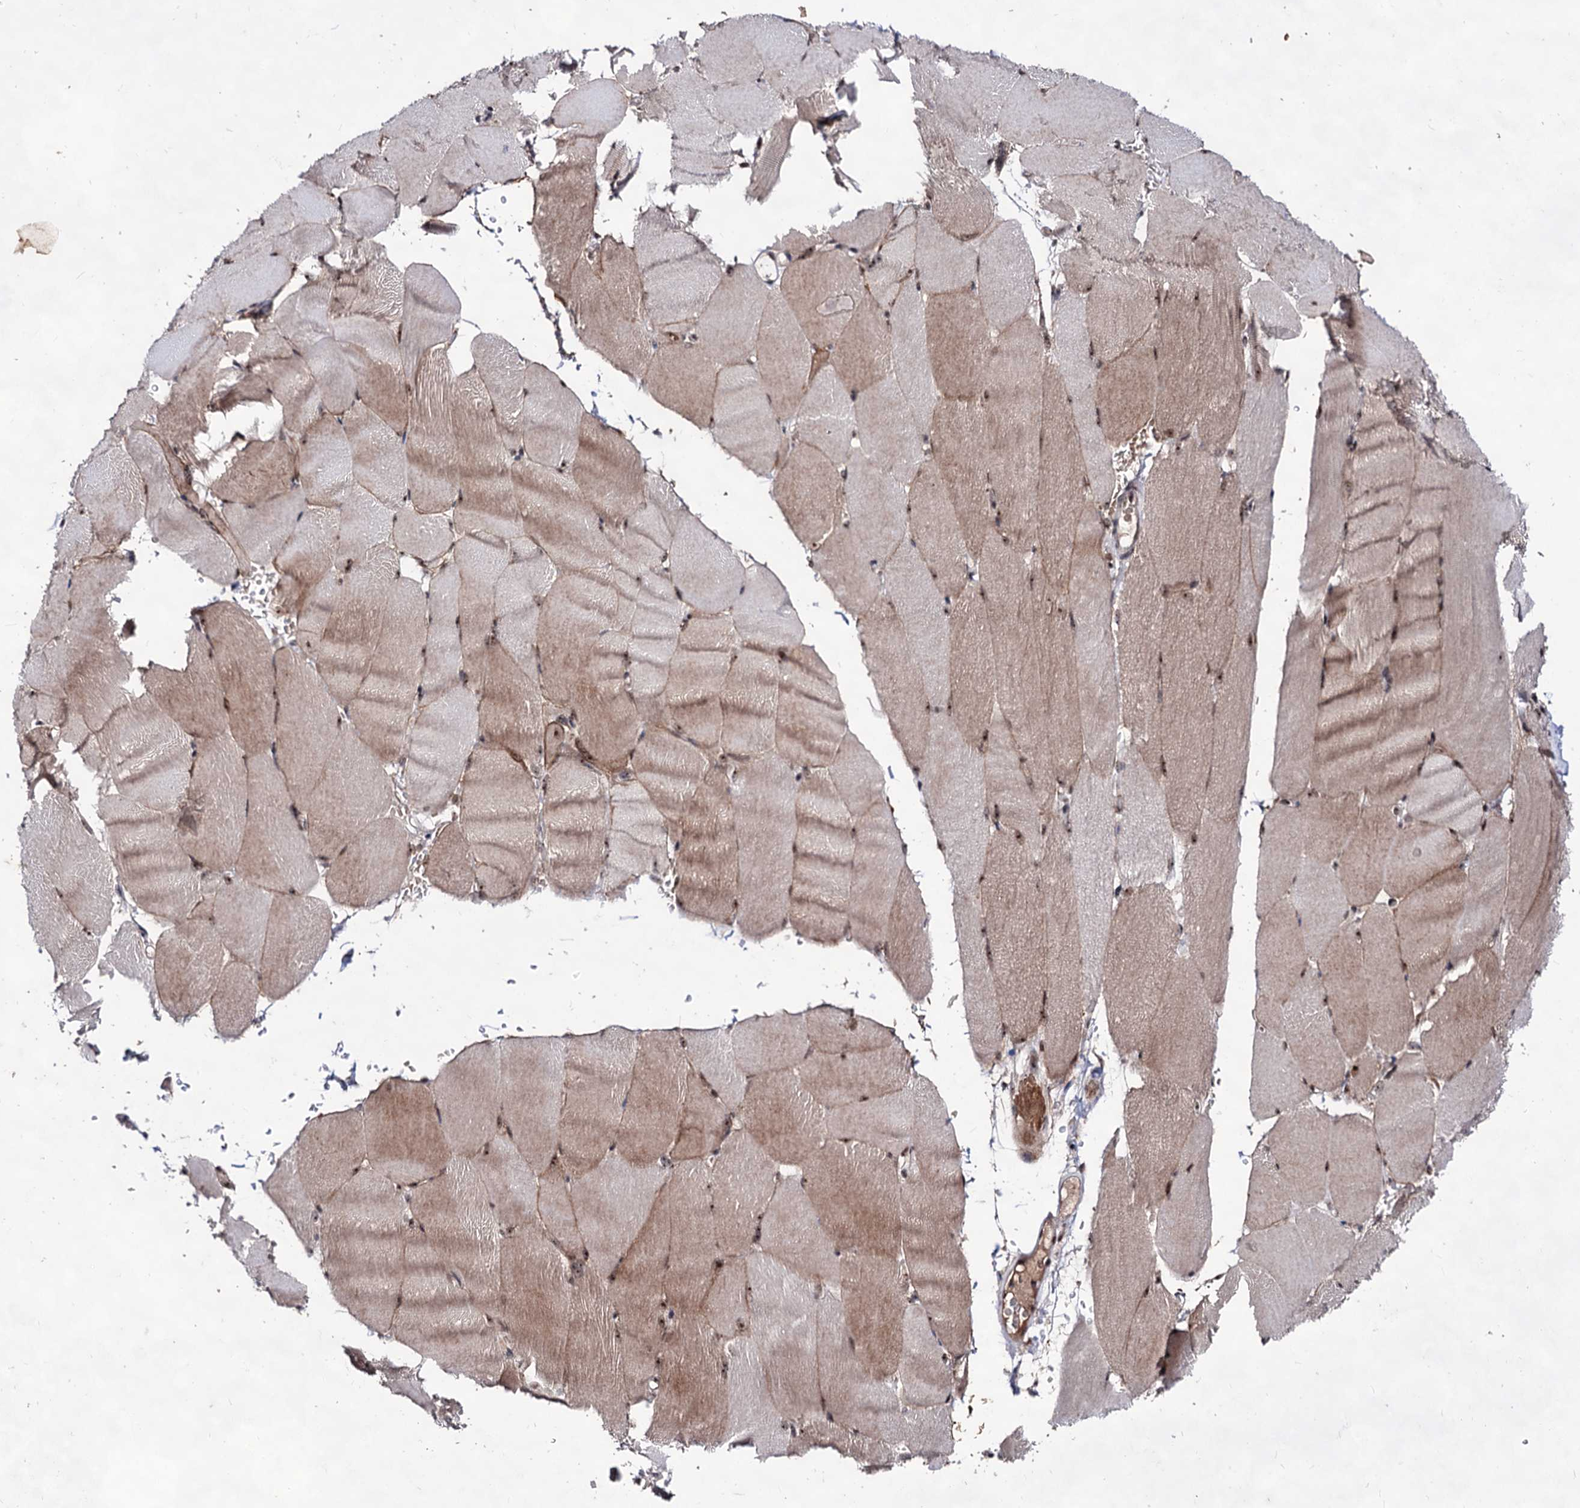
{"staining": {"intensity": "moderate", "quantity": ">75%", "location": "cytoplasmic/membranous,nuclear"}, "tissue": "skeletal muscle", "cell_type": "Myocytes", "image_type": "normal", "snomed": [{"axis": "morphology", "description": "Normal tissue, NOS"}, {"axis": "topography", "description": "Skeletal muscle"}, {"axis": "topography", "description": "Parathyroid gland"}], "caption": "Skeletal muscle stained with DAB immunohistochemistry (IHC) reveals medium levels of moderate cytoplasmic/membranous,nuclear expression in approximately >75% of myocytes. (DAB (3,3'-diaminobenzidine) = brown stain, brightfield microscopy at high magnification).", "gene": "EXOSC10", "patient": {"sex": "female", "age": 37}}